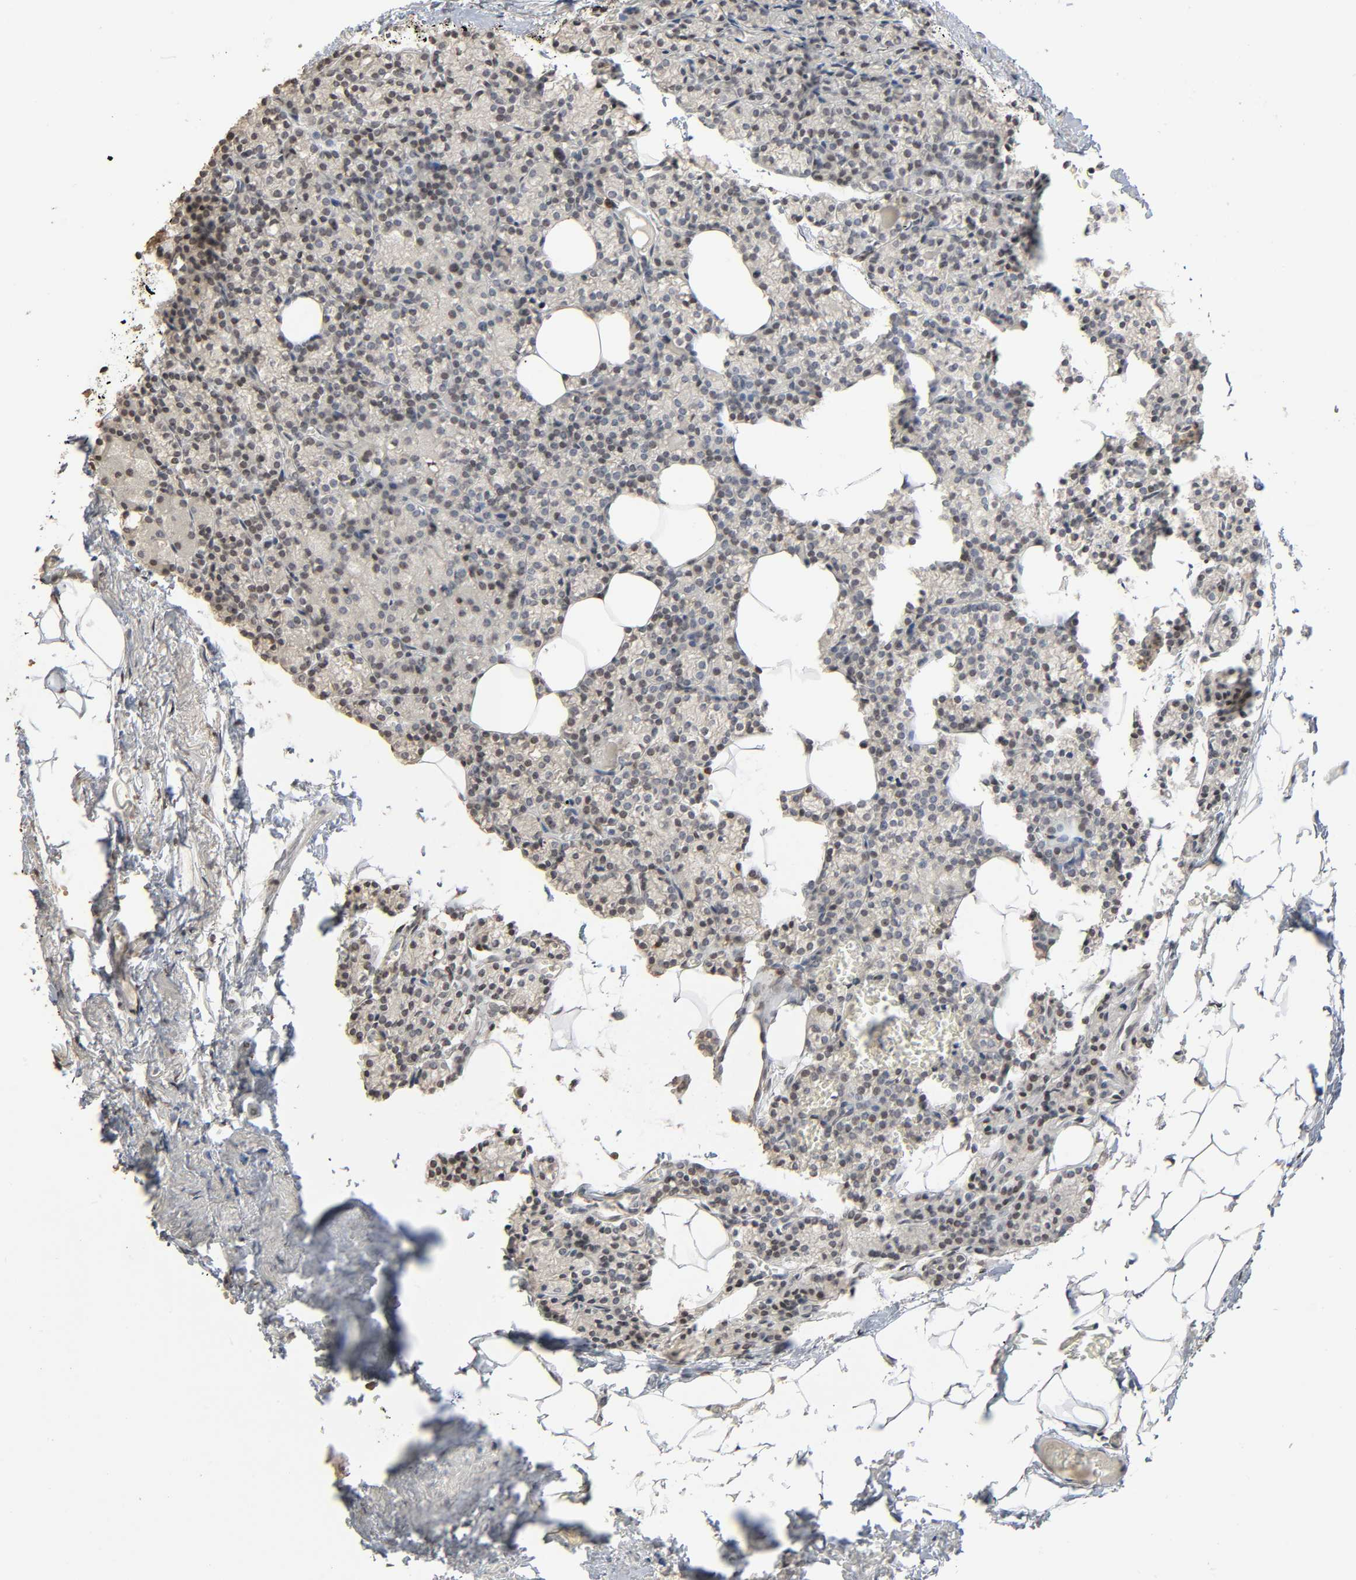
{"staining": {"intensity": "weak", "quantity": "25%-75%", "location": "nuclear"}, "tissue": "parathyroid gland", "cell_type": "Glandular cells", "image_type": "normal", "snomed": [{"axis": "morphology", "description": "Normal tissue, NOS"}, {"axis": "topography", "description": "Parathyroid gland"}], "caption": "This micrograph displays immunohistochemistry (IHC) staining of unremarkable human parathyroid gland, with low weak nuclear expression in about 25%-75% of glandular cells.", "gene": "STK4", "patient": {"sex": "female", "age": 60}}